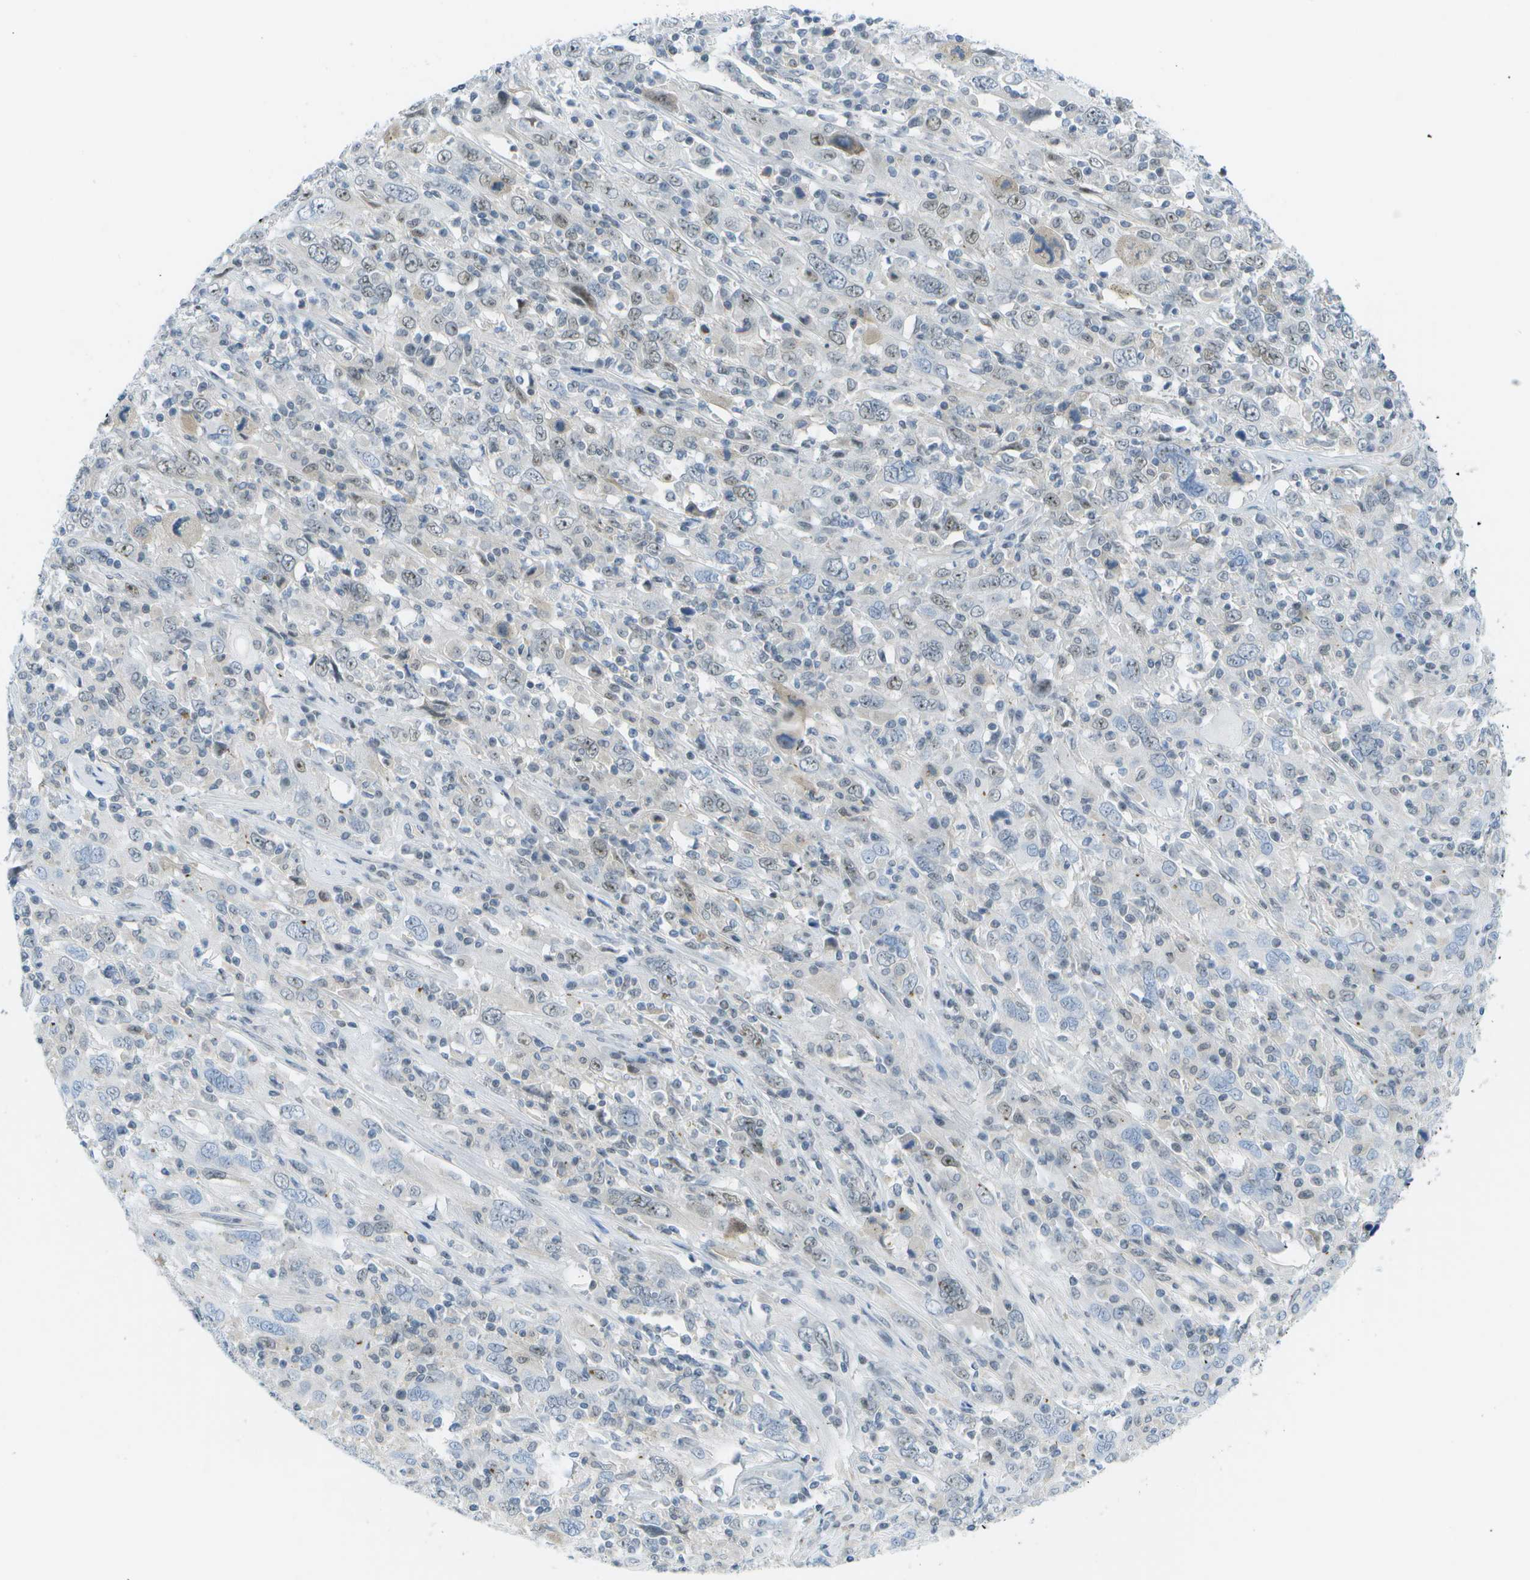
{"staining": {"intensity": "weak", "quantity": "<25%", "location": "nuclear"}, "tissue": "cervical cancer", "cell_type": "Tumor cells", "image_type": "cancer", "snomed": [{"axis": "morphology", "description": "Squamous cell carcinoma, NOS"}, {"axis": "topography", "description": "Cervix"}], "caption": "Protein analysis of cervical squamous cell carcinoma shows no significant staining in tumor cells. (Immunohistochemistry, brightfield microscopy, high magnification).", "gene": "PITHD1", "patient": {"sex": "female", "age": 46}}